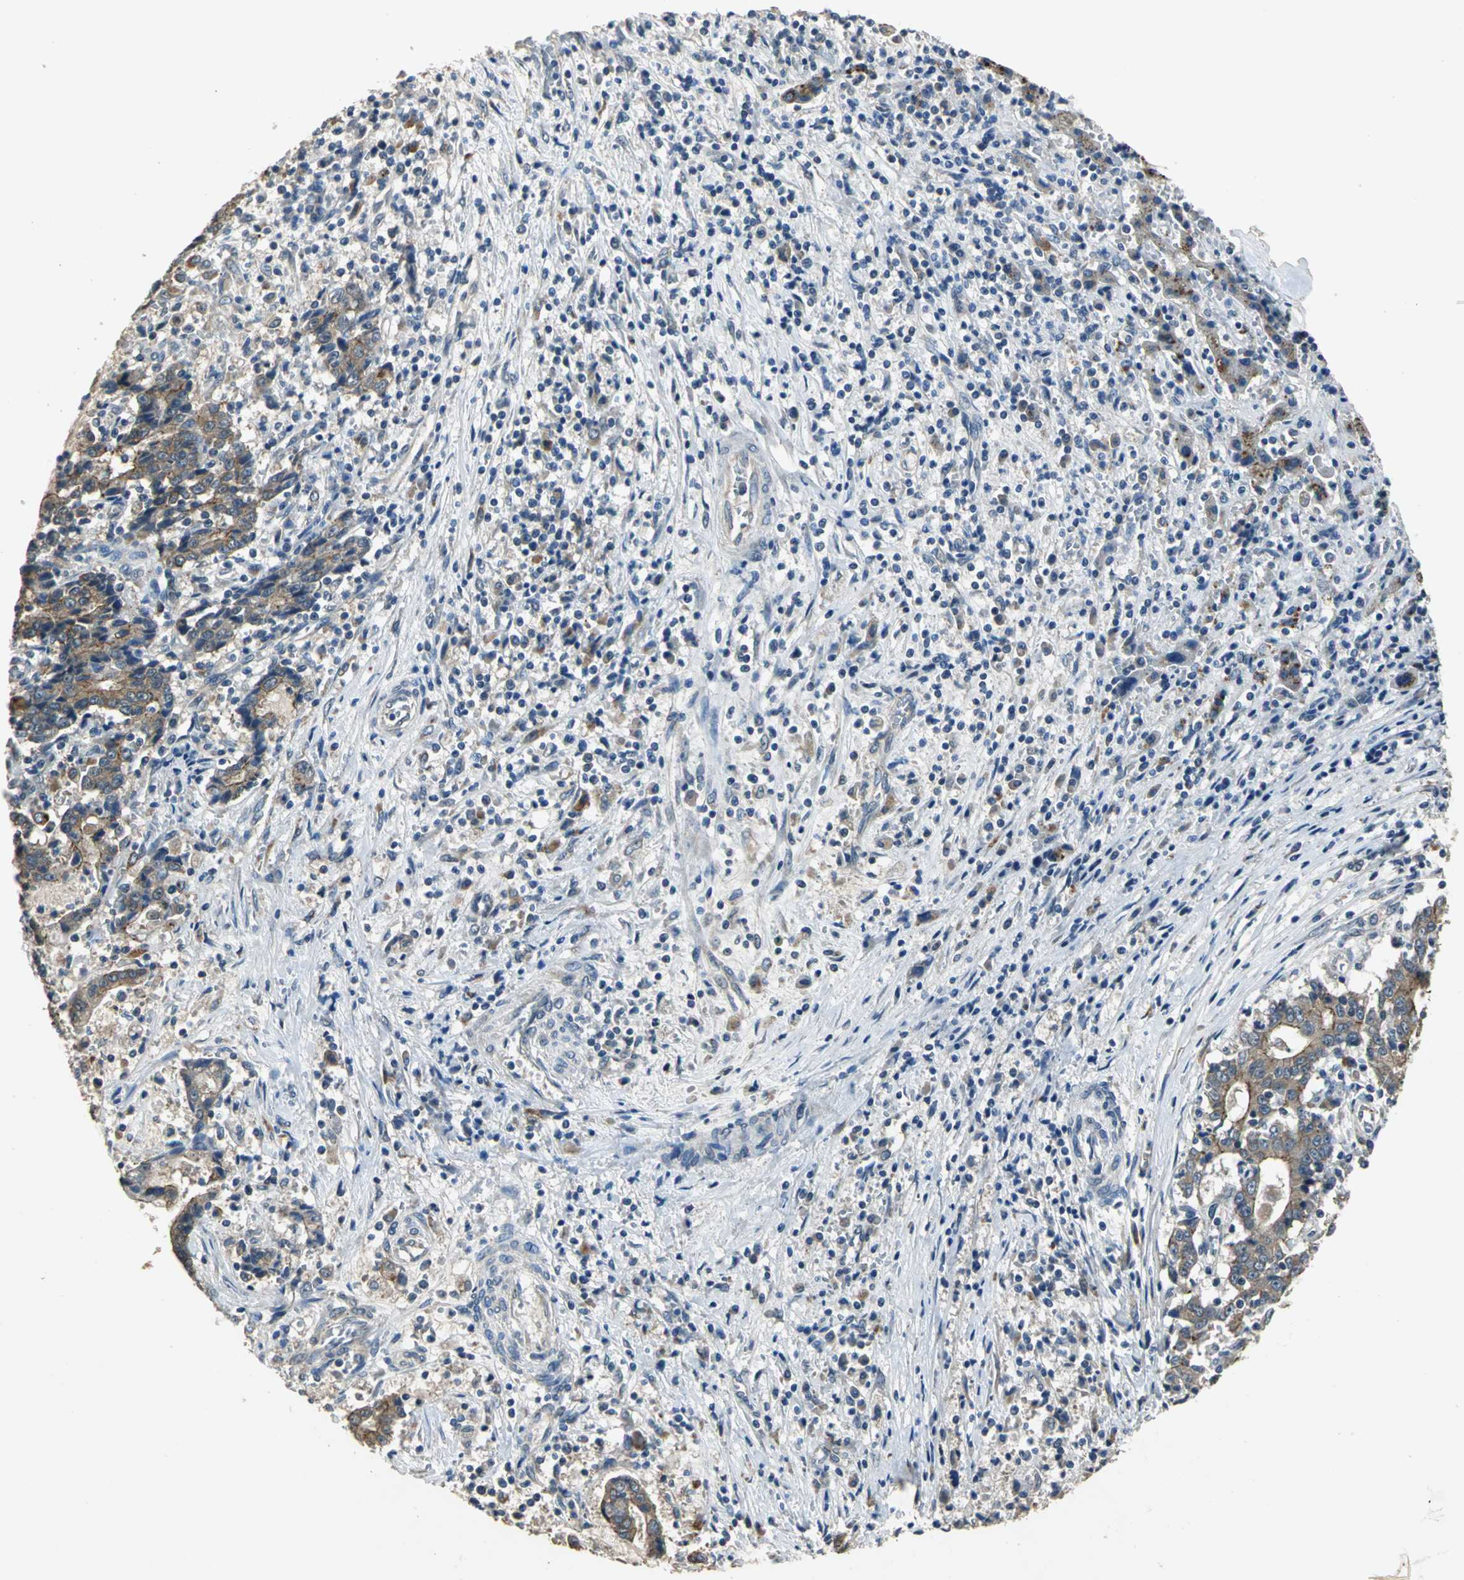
{"staining": {"intensity": "moderate", "quantity": ">75%", "location": "cytoplasmic/membranous"}, "tissue": "liver cancer", "cell_type": "Tumor cells", "image_type": "cancer", "snomed": [{"axis": "morphology", "description": "Cholangiocarcinoma"}, {"axis": "topography", "description": "Liver"}], "caption": "Moderate cytoplasmic/membranous positivity for a protein is appreciated in approximately >75% of tumor cells of liver cancer using immunohistochemistry.", "gene": "OCLN", "patient": {"sex": "male", "age": 57}}